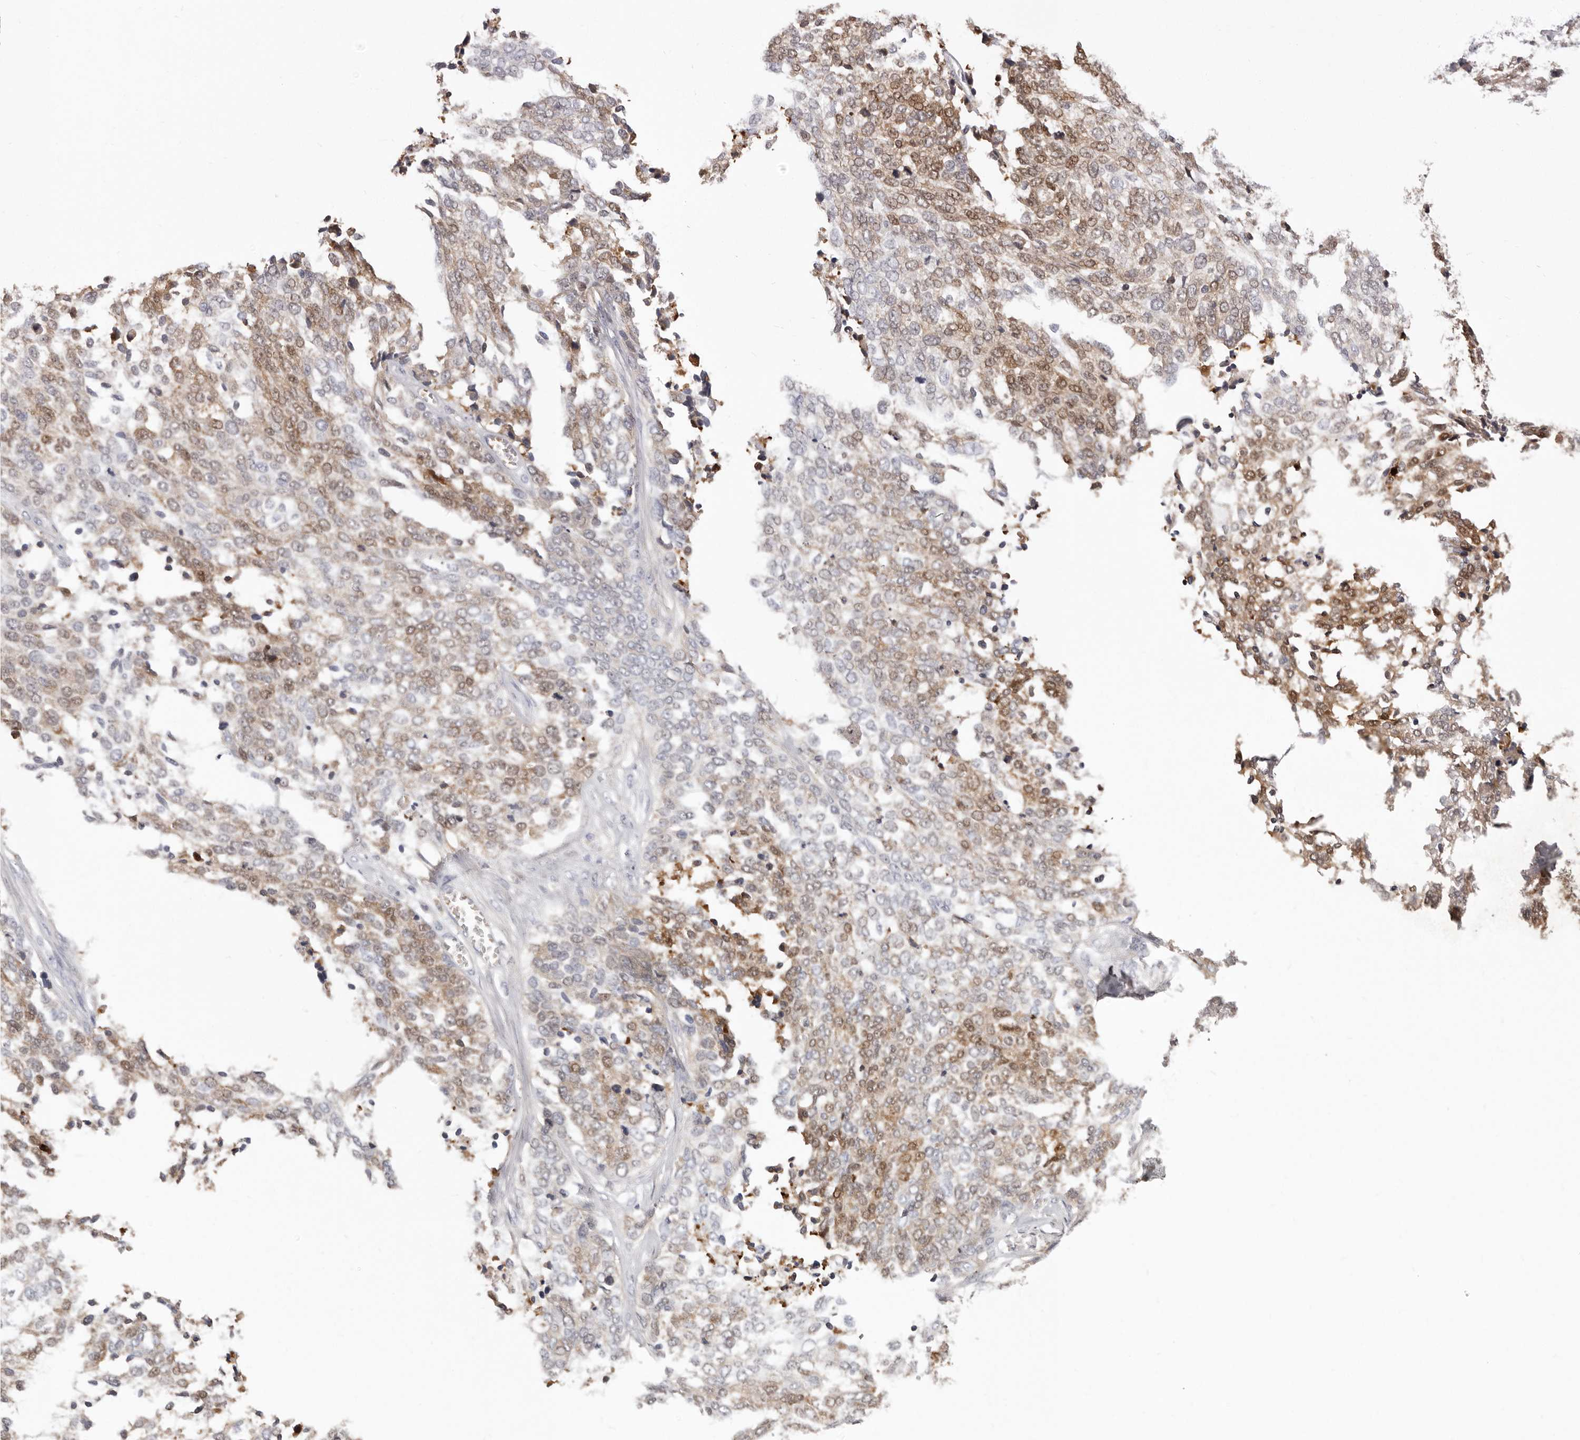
{"staining": {"intensity": "moderate", "quantity": "25%-75%", "location": "cytoplasmic/membranous,nuclear"}, "tissue": "ovarian cancer", "cell_type": "Tumor cells", "image_type": "cancer", "snomed": [{"axis": "morphology", "description": "Cystadenocarcinoma, serous, NOS"}, {"axis": "topography", "description": "Ovary"}], "caption": "A photomicrograph of ovarian cancer (serous cystadenocarcinoma) stained for a protein demonstrates moderate cytoplasmic/membranous and nuclear brown staining in tumor cells. Using DAB (3,3'-diaminobenzidine) (brown) and hematoxylin (blue) stains, captured at high magnification using brightfield microscopy.", "gene": "PKDCC", "patient": {"sex": "female", "age": 44}}